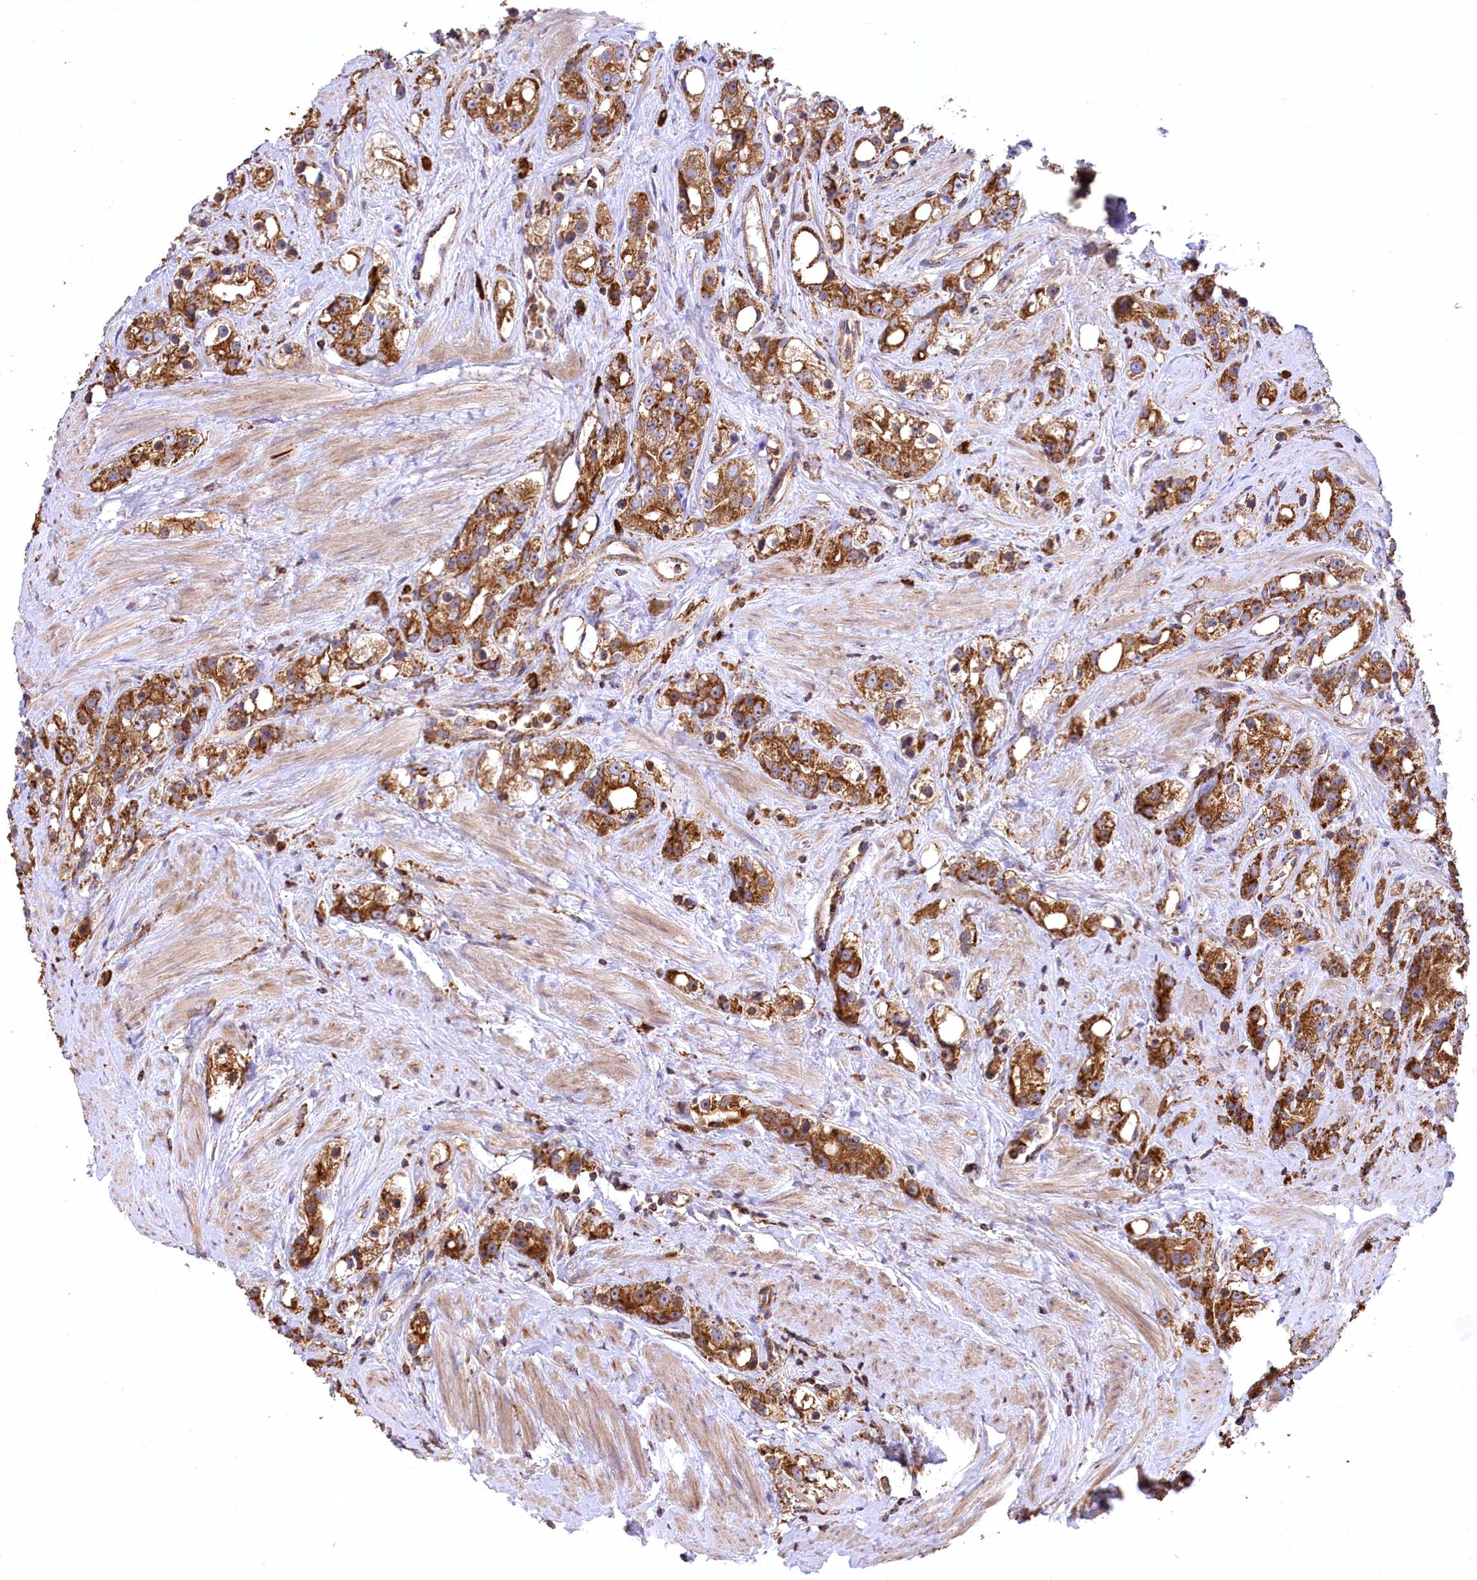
{"staining": {"intensity": "strong", "quantity": ">75%", "location": "cytoplasmic/membranous"}, "tissue": "prostate cancer", "cell_type": "Tumor cells", "image_type": "cancer", "snomed": [{"axis": "morphology", "description": "Adenocarcinoma, NOS"}, {"axis": "topography", "description": "Prostate"}], "caption": "Adenocarcinoma (prostate) stained with a protein marker reveals strong staining in tumor cells.", "gene": "CARD19", "patient": {"sex": "male", "age": 79}}